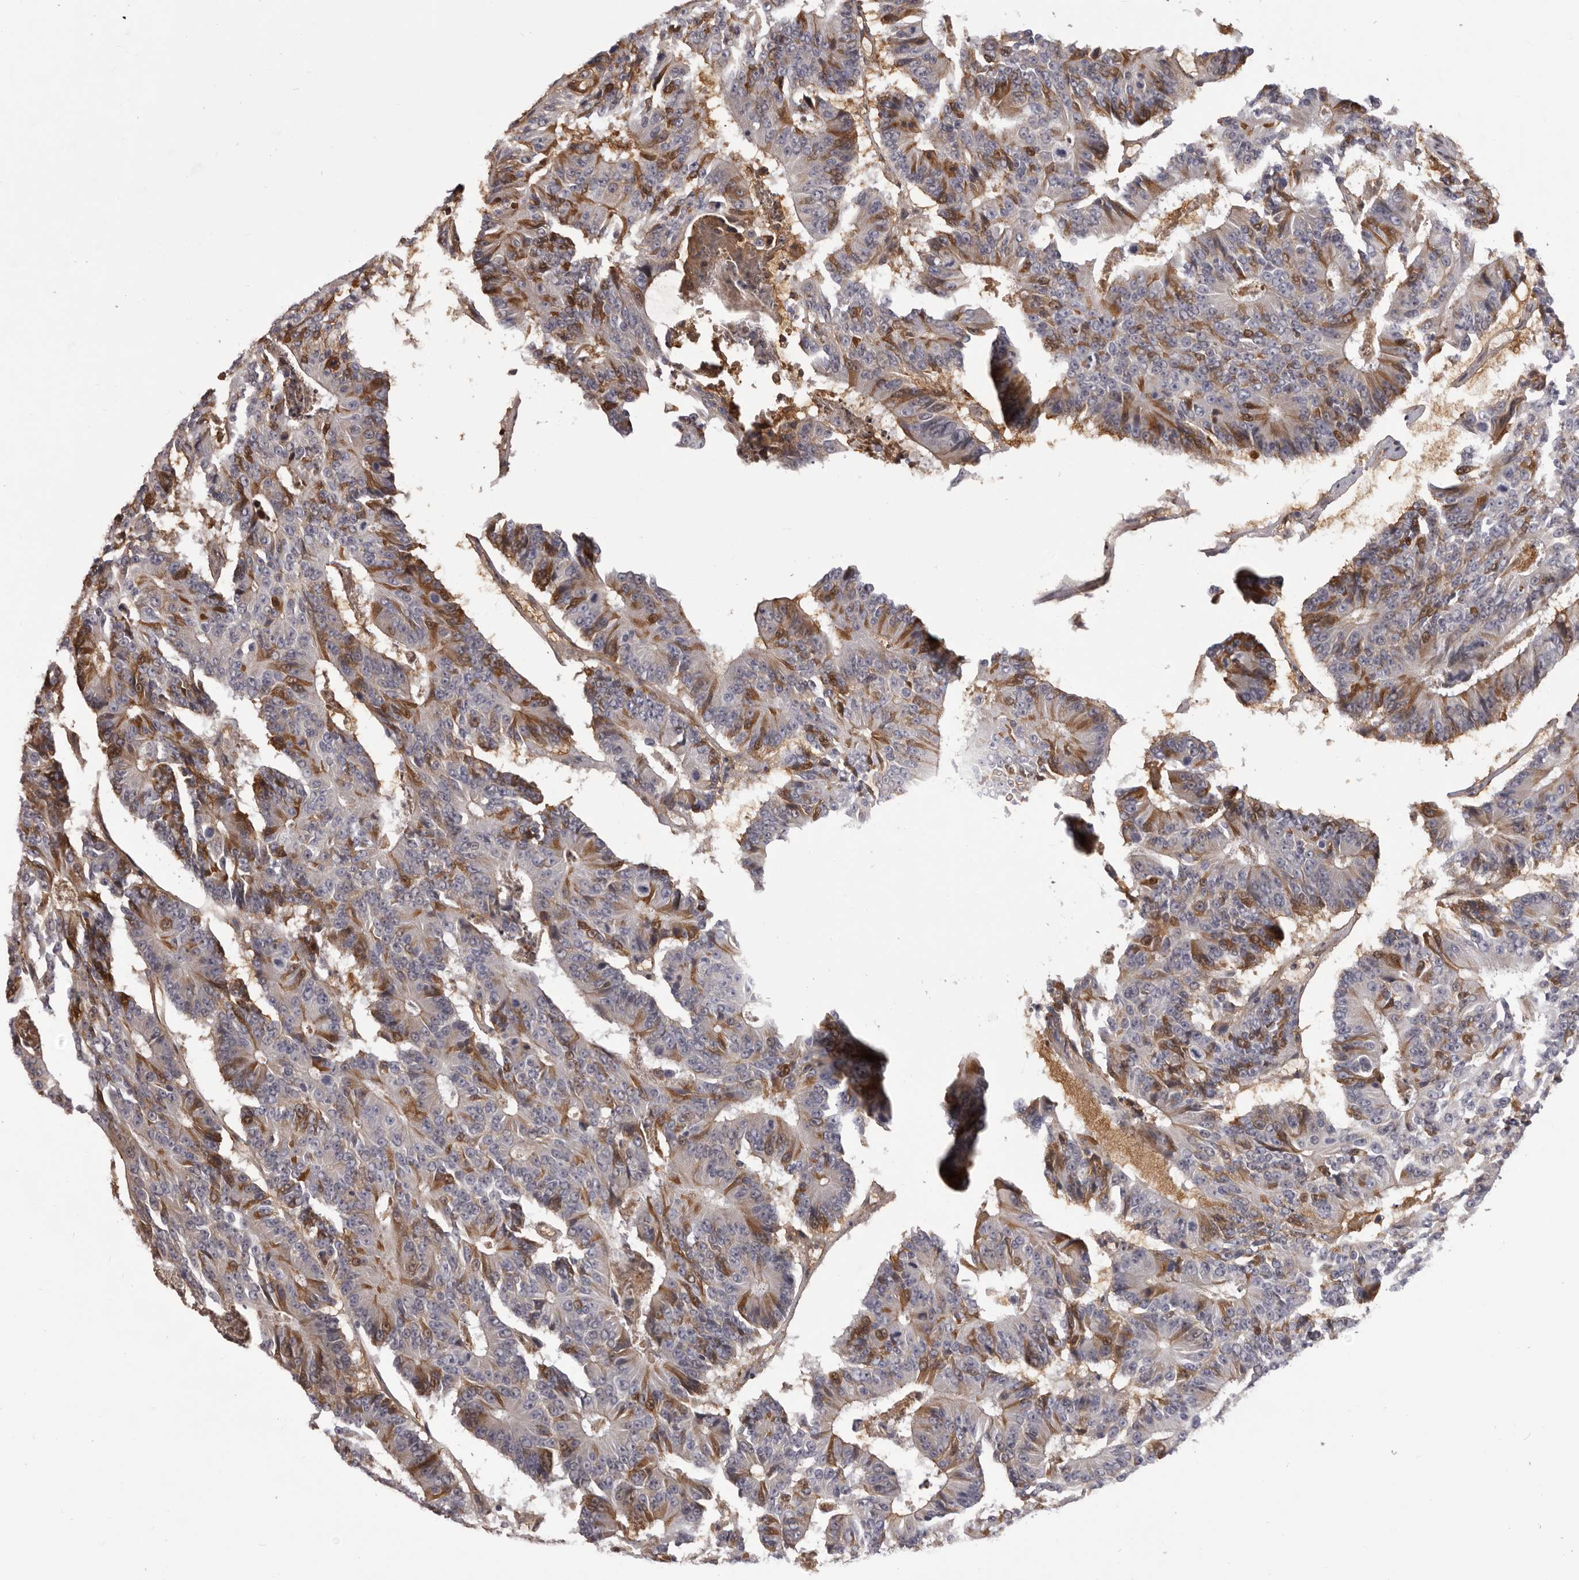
{"staining": {"intensity": "moderate", "quantity": "<25%", "location": "cytoplasmic/membranous"}, "tissue": "colorectal cancer", "cell_type": "Tumor cells", "image_type": "cancer", "snomed": [{"axis": "morphology", "description": "Adenocarcinoma, NOS"}, {"axis": "topography", "description": "Colon"}], "caption": "A brown stain highlights moderate cytoplasmic/membranous expression of a protein in colorectal cancer tumor cells.", "gene": "OTUD3", "patient": {"sex": "male", "age": 83}}